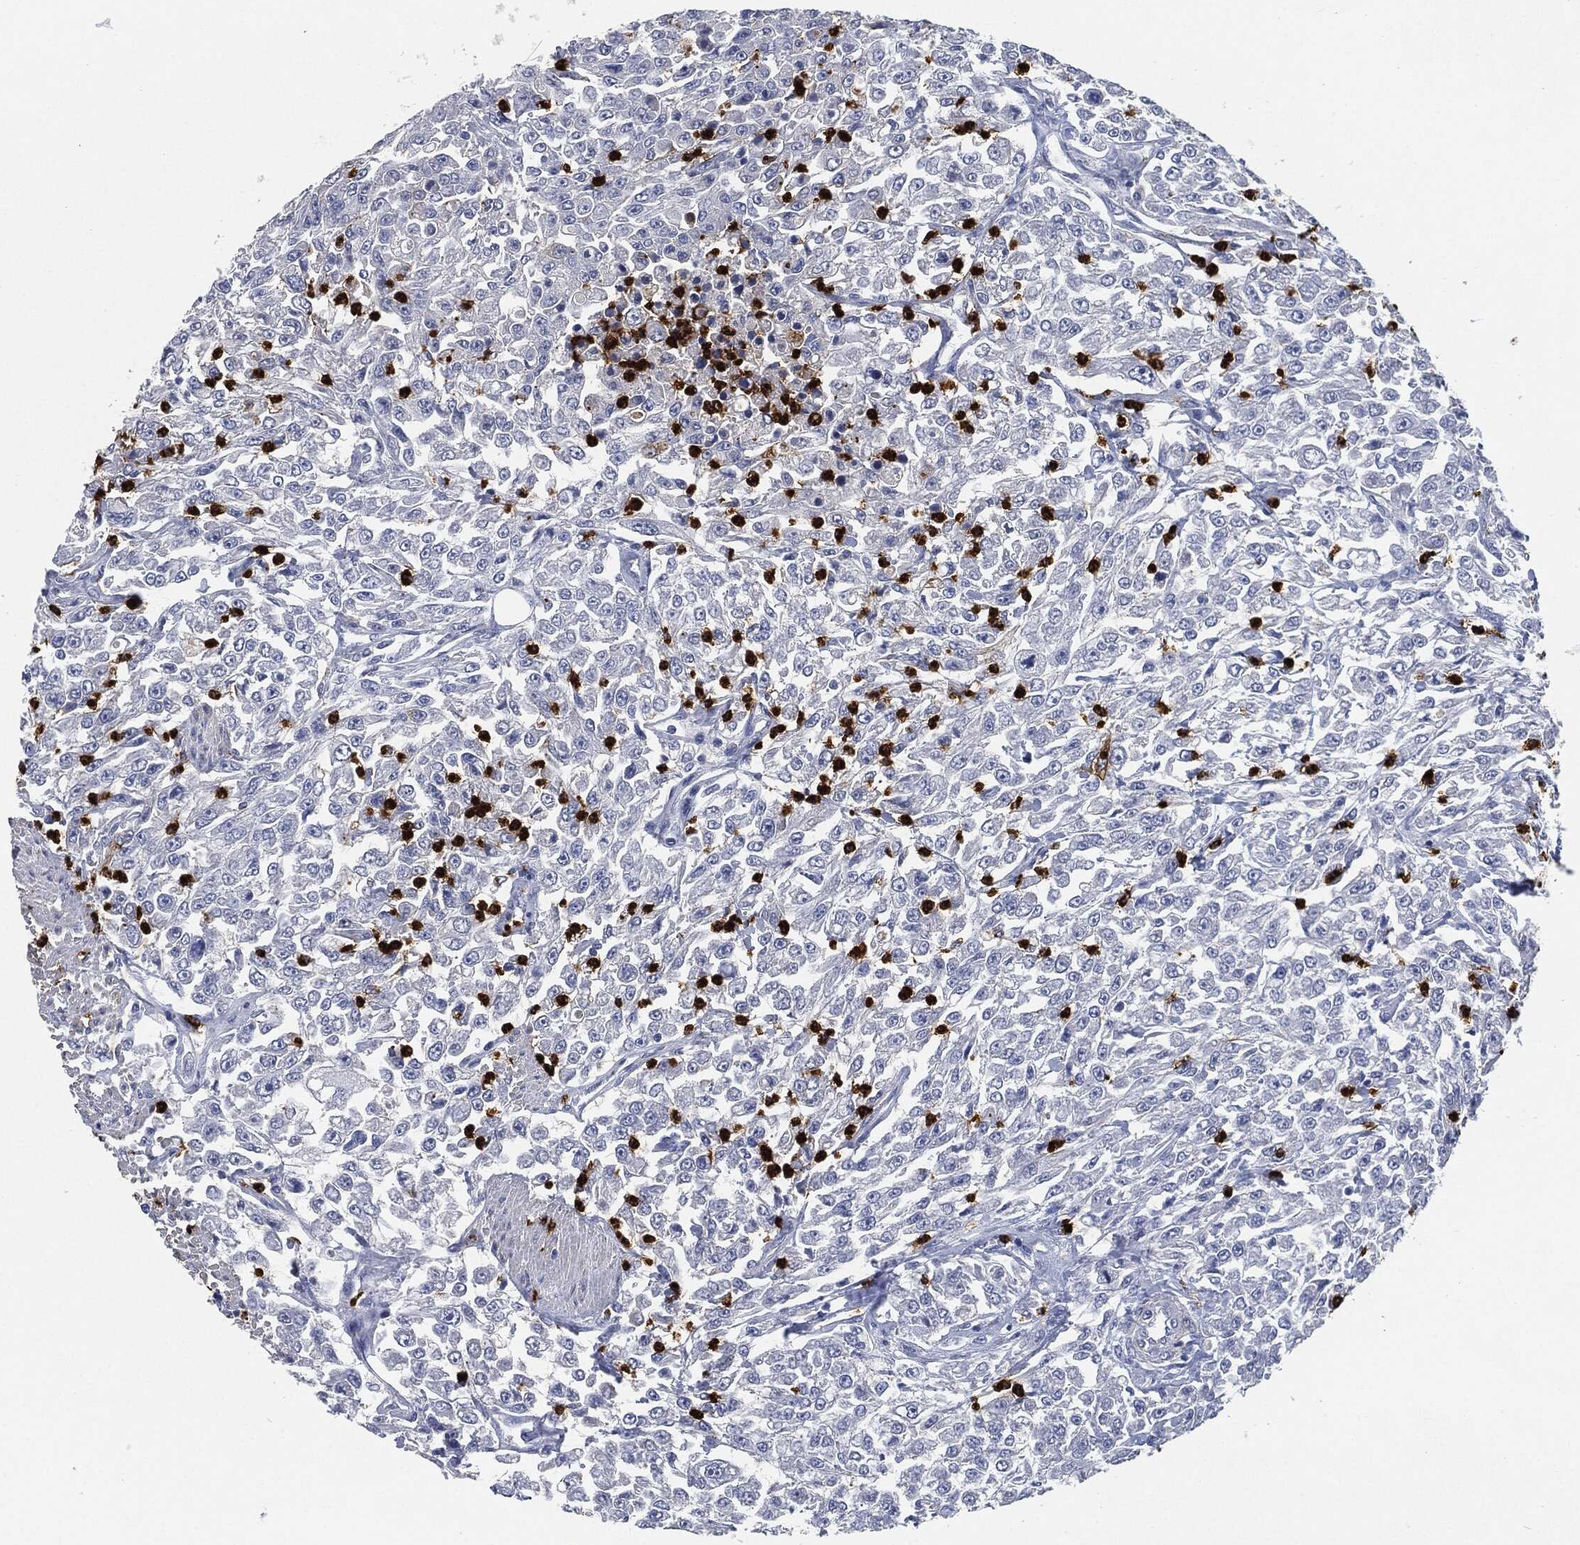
{"staining": {"intensity": "negative", "quantity": "none", "location": "none"}, "tissue": "urothelial cancer", "cell_type": "Tumor cells", "image_type": "cancer", "snomed": [{"axis": "morphology", "description": "Urothelial carcinoma, High grade"}, {"axis": "topography", "description": "Urinary bladder"}], "caption": "Photomicrograph shows no significant protein staining in tumor cells of urothelial carcinoma (high-grade).", "gene": "MPO", "patient": {"sex": "male", "age": 46}}